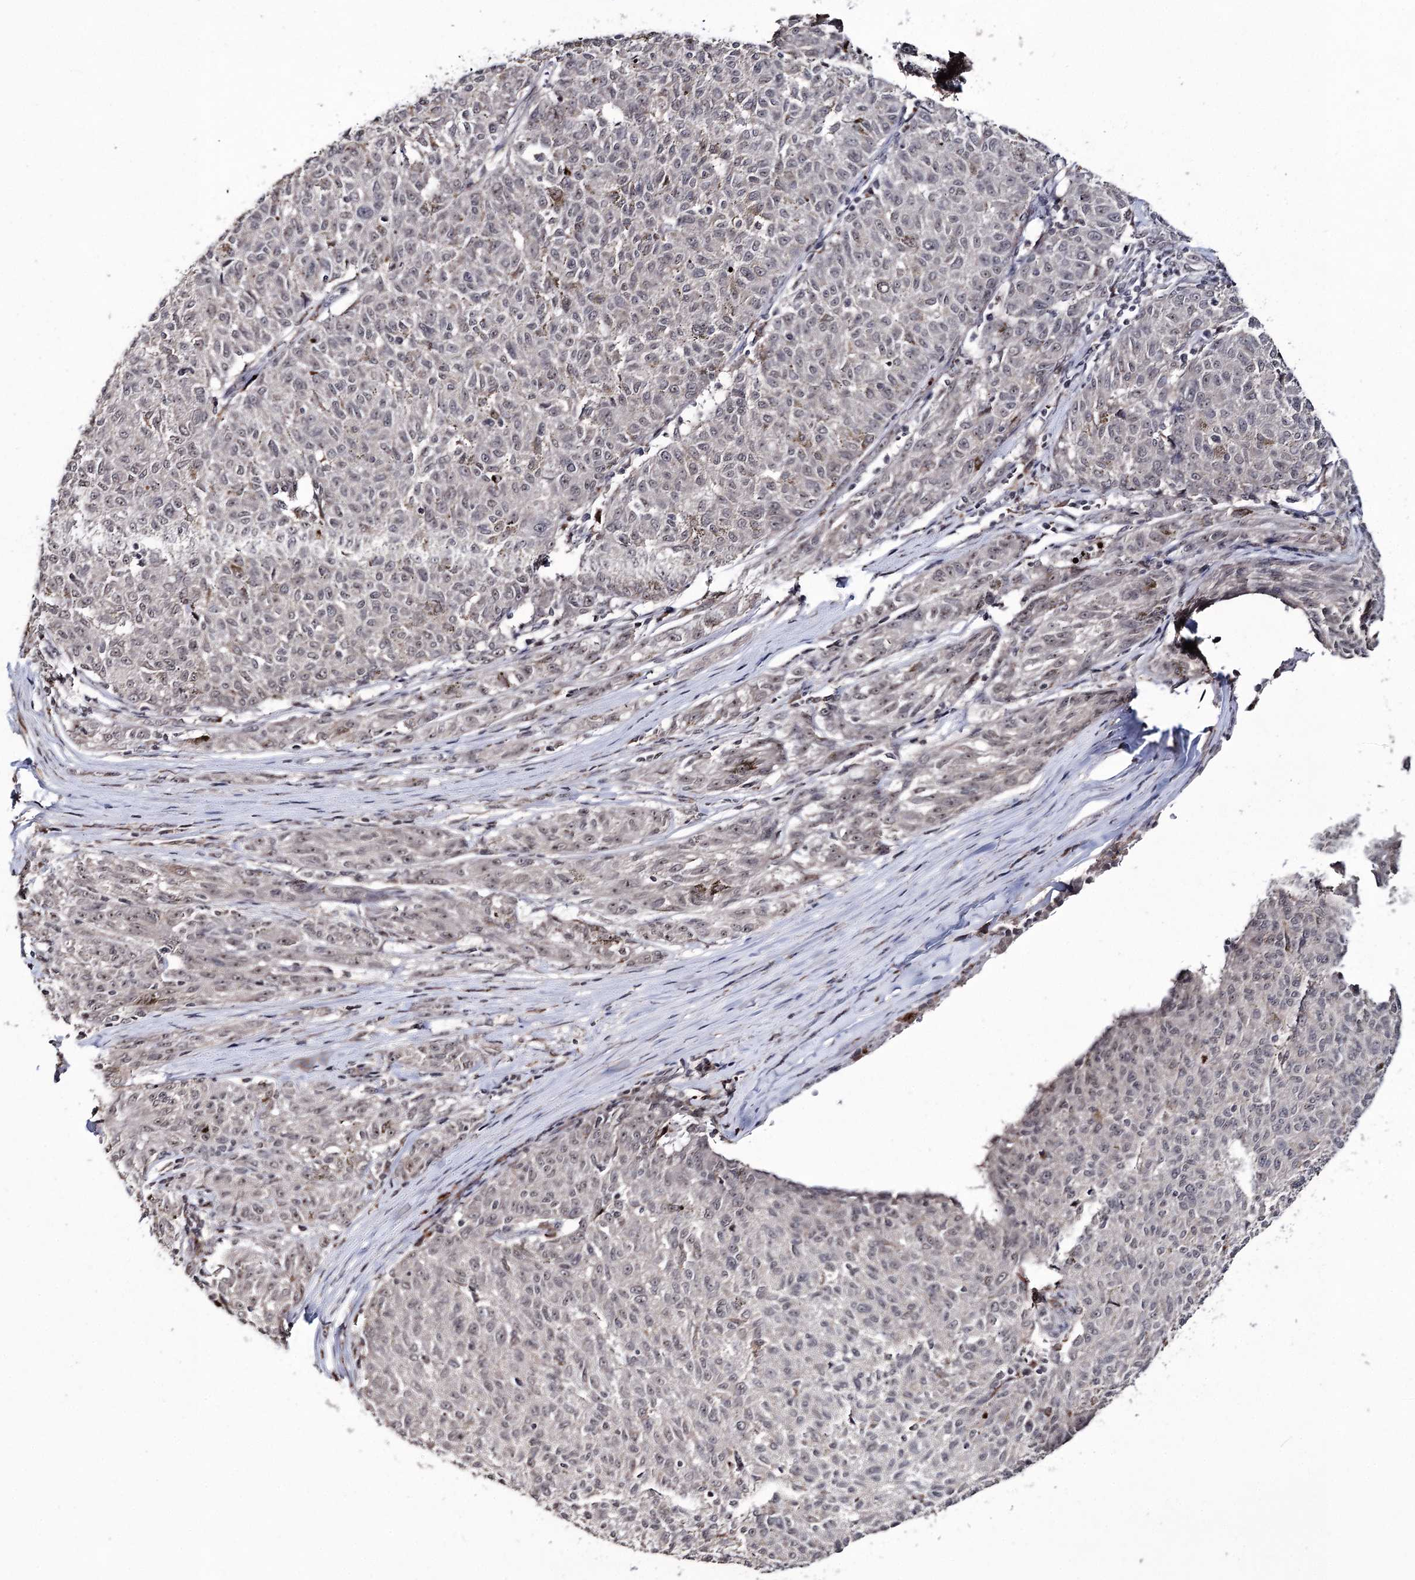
{"staining": {"intensity": "weak", "quantity": "<25%", "location": "nuclear"}, "tissue": "melanoma", "cell_type": "Tumor cells", "image_type": "cancer", "snomed": [{"axis": "morphology", "description": "Malignant melanoma, NOS"}, {"axis": "topography", "description": "Skin"}], "caption": "Immunohistochemical staining of human malignant melanoma displays no significant staining in tumor cells.", "gene": "VGLL4", "patient": {"sex": "female", "age": 72}}